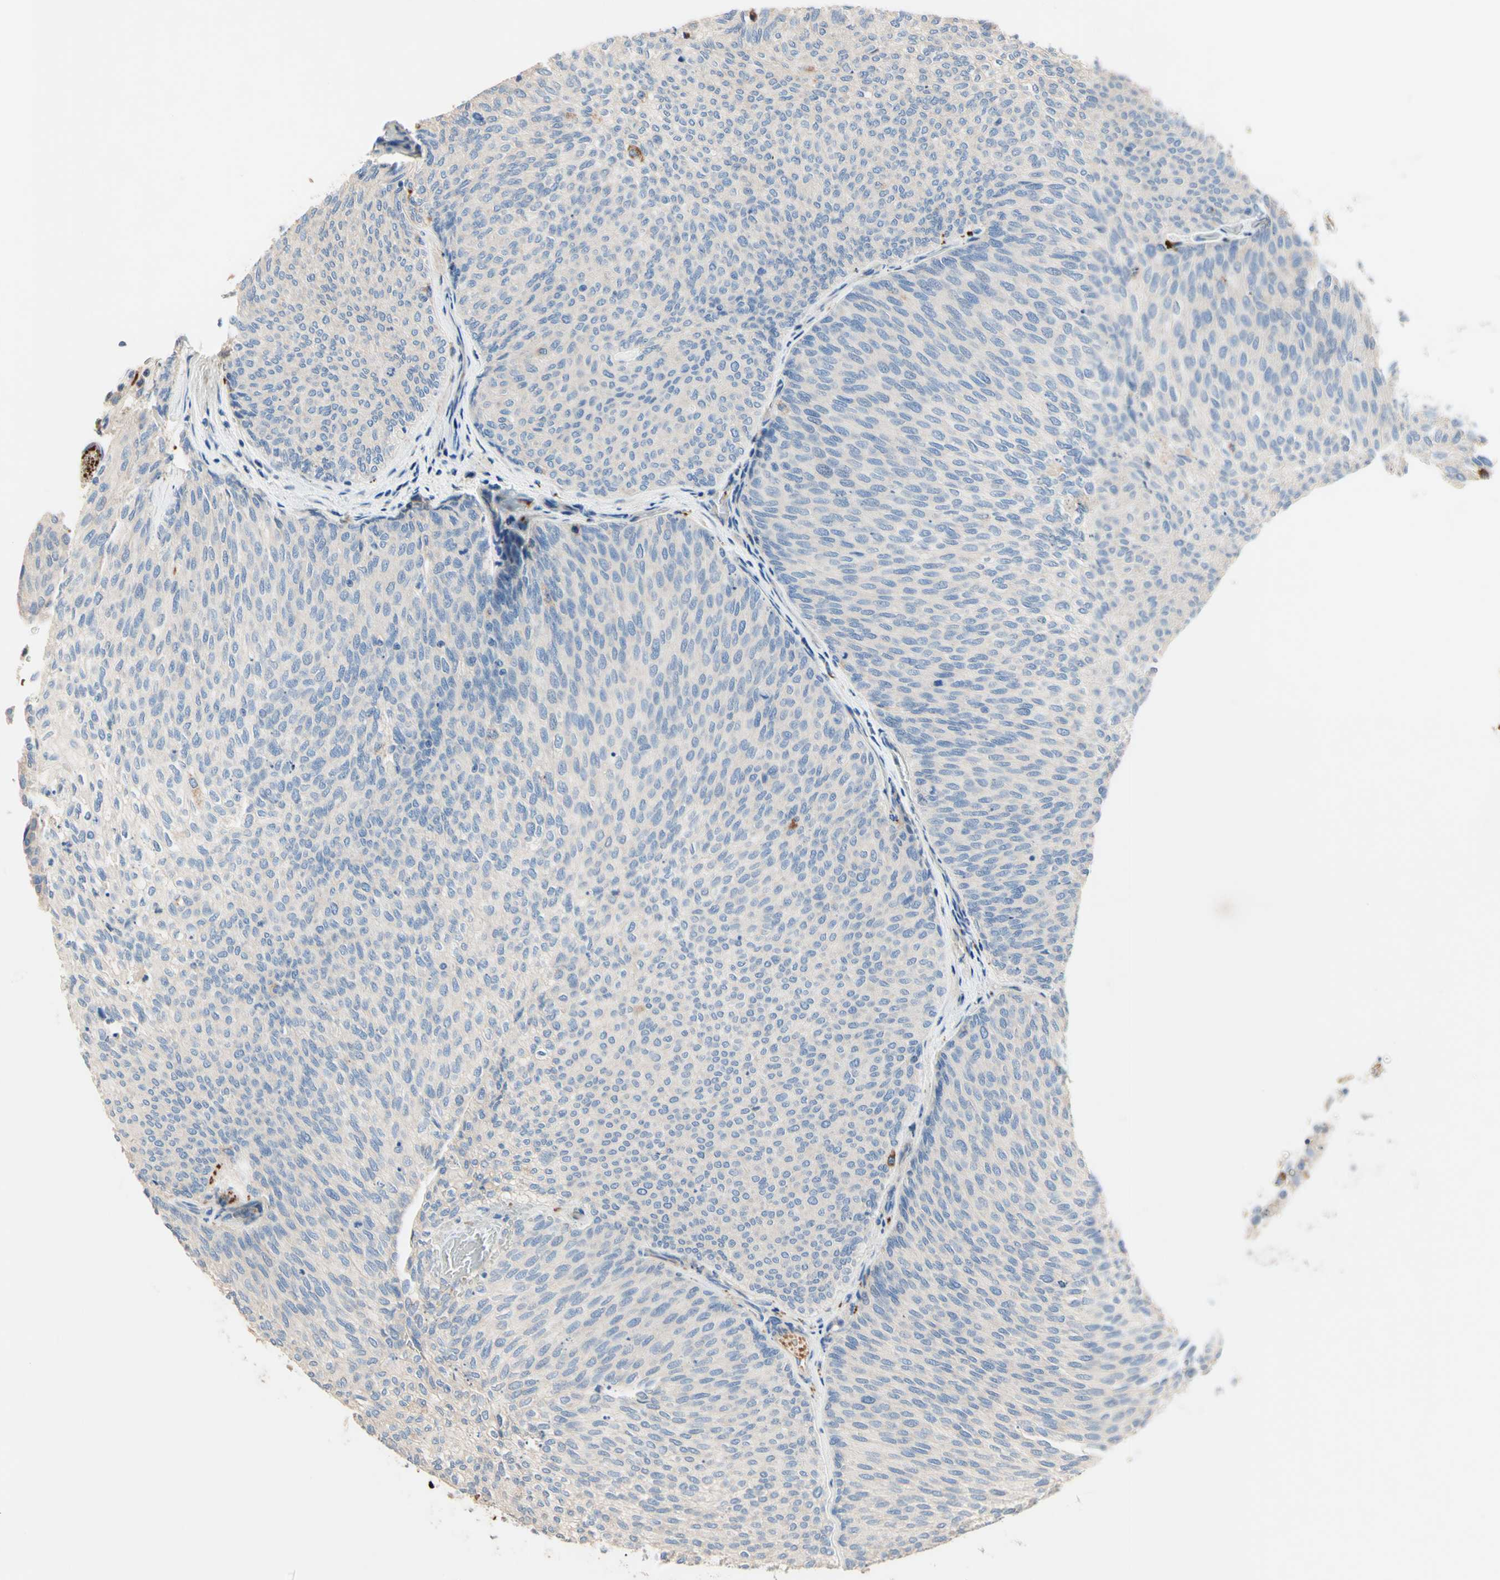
{"staining": {"intensity": "negative", "quantity": "none", "location": "none"}, "tissue": "urothelial cancer", "cell_type": "Tumor cells", "image_type": "cancer", "snomed": [{"axis": "morphology", "description": "Urothelial carcinoma, Low grade"}, {"axis": "topography", "description": "Urinary bladder"}], "caption": "This is an IHC micrograph of human urothelial cancer. There is no expression in tumor cells.", "gene": "CDON", "patient": {"sex": "female", "age": 79}}